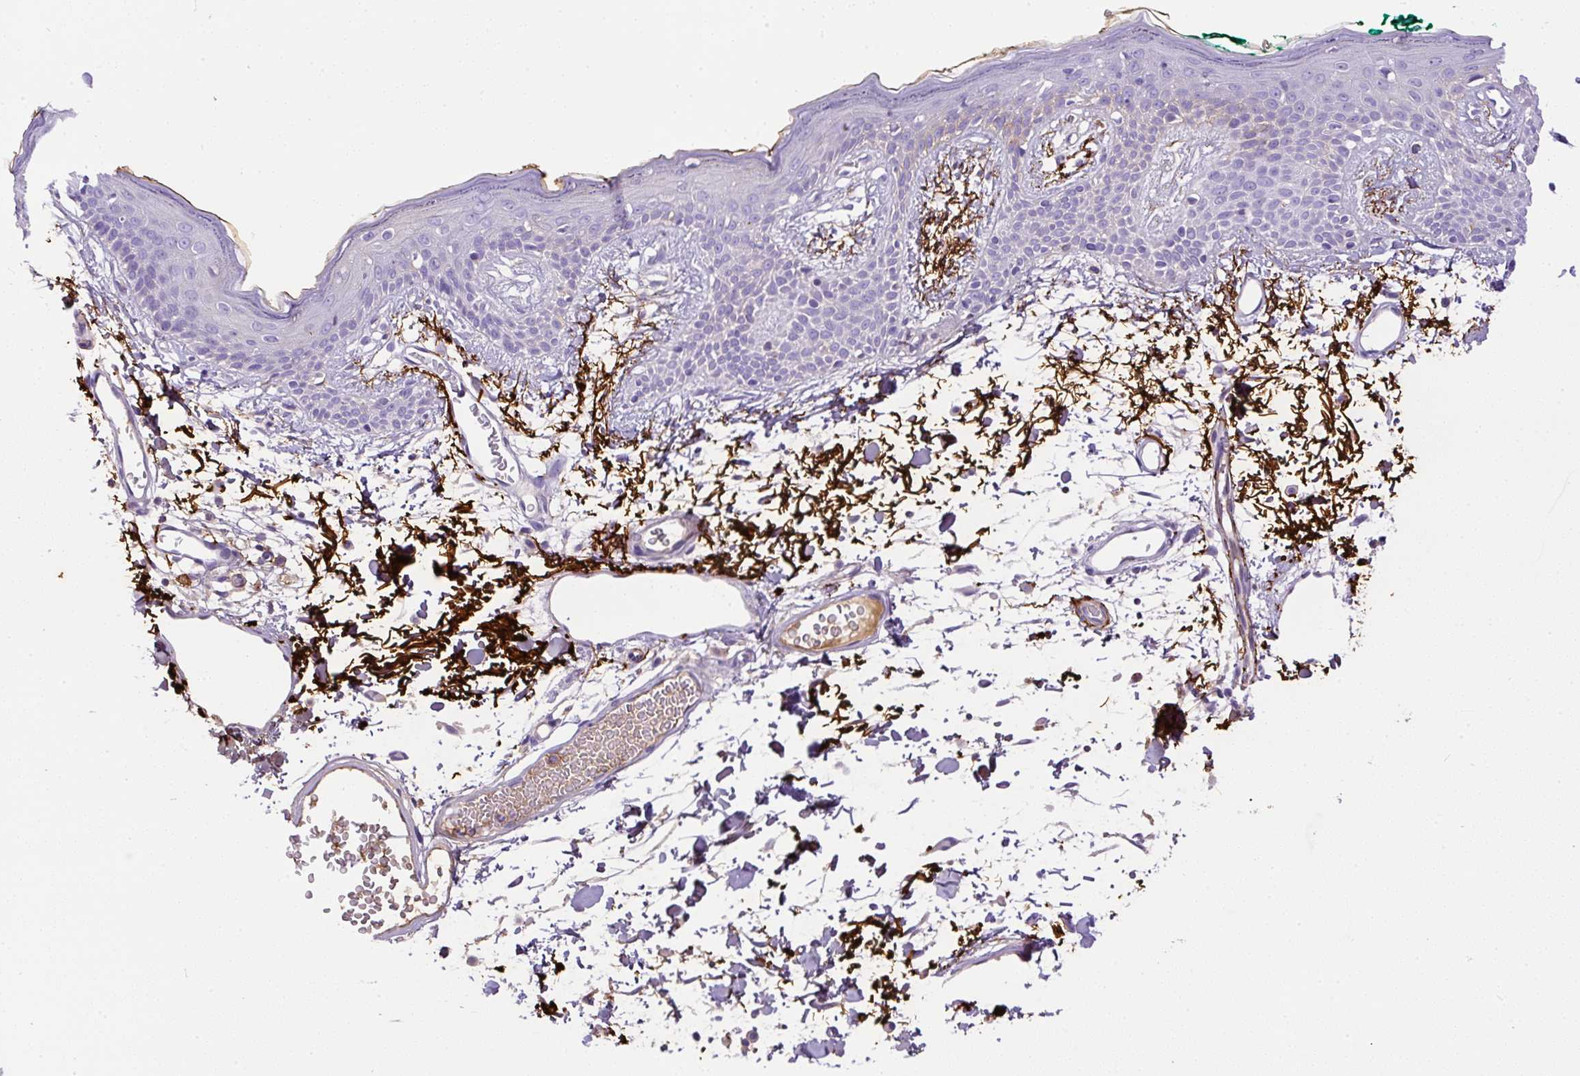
{"staining": {"intensity": "negative", "quantity": "none", "location": "none"}, "tissue": "skin", "cell_type": "Fibroblasts", "image_type": "normal", "snomed": [{"axis": "morphology", "description": "Normal tissue, NOS"}, {"axis": "topography", "description": "Skin"}], "caption": "Skin was stained to show a protein in brown. There is no significant expression in fibroblasts. (IHC, brightfield microscopy, high magnification).", "gene": "APCS", "patient": {"sex": "male", "age": 79}}